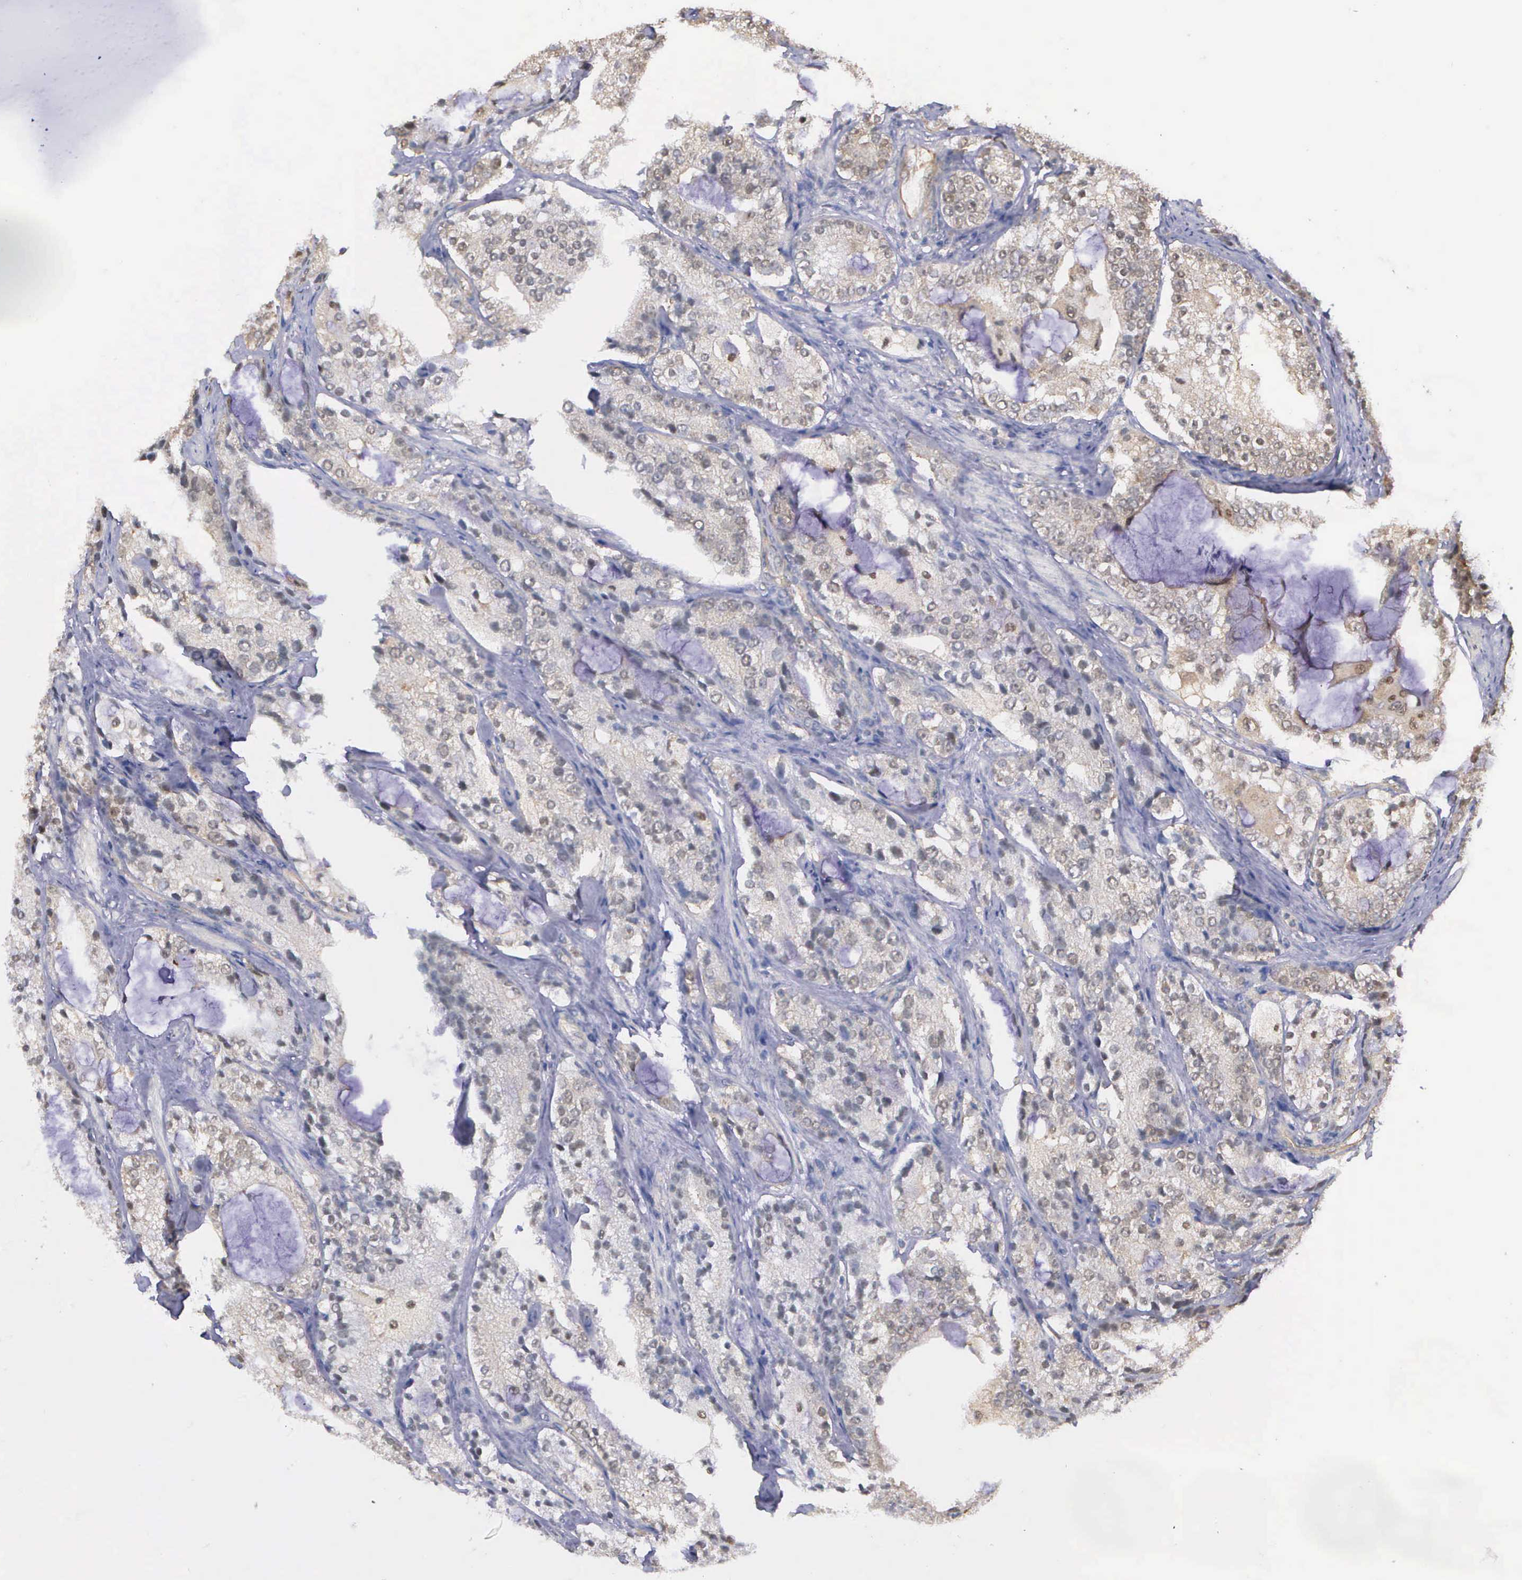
{"staining": {"intensity": "weak", "quantity": "25%-75%", "location": "cytoplasmic/membranous"}, "tissue": "prostate cancer", "cell_type": "Tumor cells", "image_type": "cancer", "snomed": [{"axis": "morphology", "description": "Adenocarcinoma, High grade"}, {"axis": "topography", "description": "Prostate"}], "caption": "Protein staining of high-grade adenocarcinoma (prostate) tissue shows weak cytoplasmic/membranous expression in about 25%-75% of tumor cells. (Stains: DAB in brown, nuclei in blue, Microscopy: brightfield microscopy at high magnification).", "gene": "PSMC1", "patient": {"sex": "male", "age": 63}}